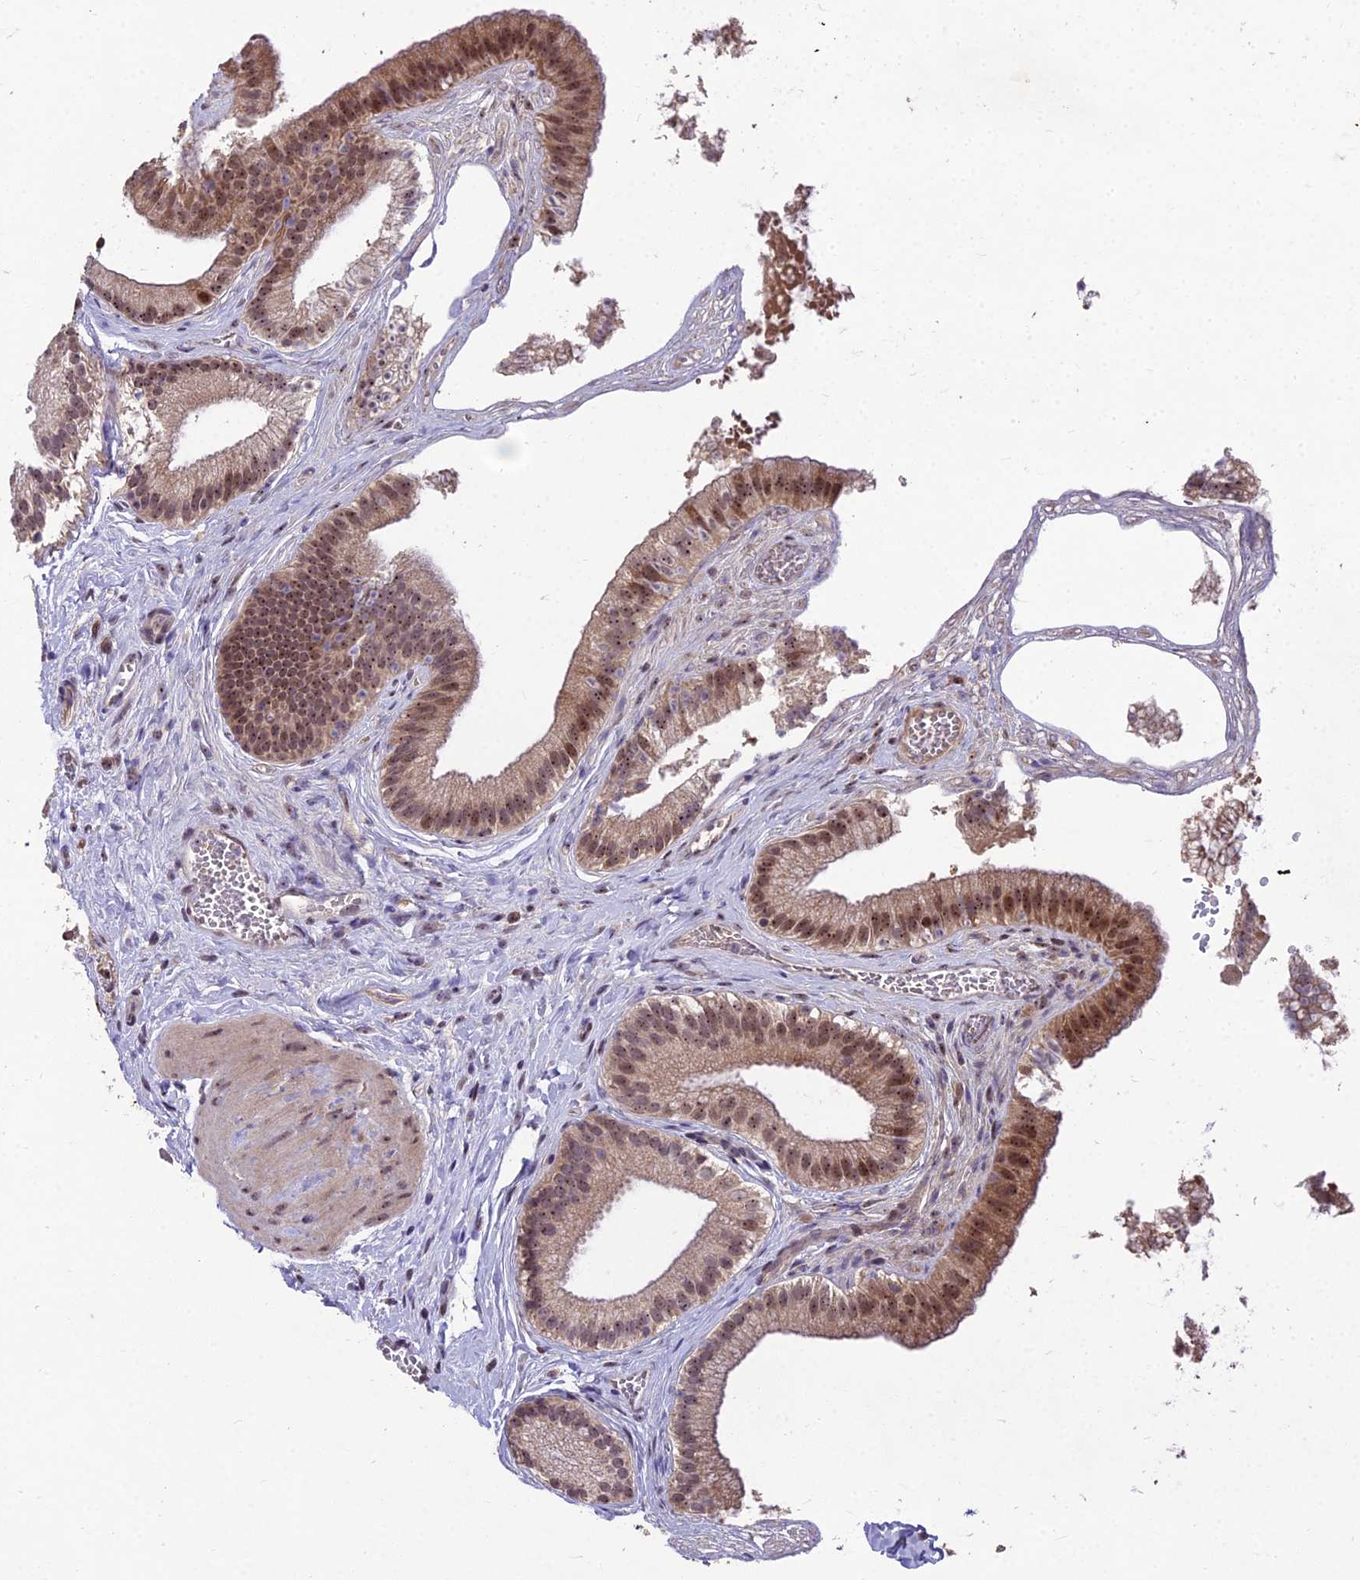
{"staining": {"intensity": "moderate", "quantity": "25%-75%", "location": "cytoplasmic/membranous,nuclear"}, "tissue": "gallbladder", "cell_type": "Glandular cells", "image_type": "normal", "snomed": [{"axis": "morphology", "description": "Normal tissue, NOS"}, {"axis": "topography", "description": "Gallbladder"}], "caption": "High-magnification brightfield microscopy of unremarkable gallbladder stained with DAB (3,3'-diaminobenzidine) (brown) and counterstained with hematoxylin (blue). glandular cells exhibit moderate cytoplasmic/membranous,nuclear expression is identified in approximately25%-75% of cells.", "gene": "ZNF333", "patient": {"sex": "female", "age": 54}}